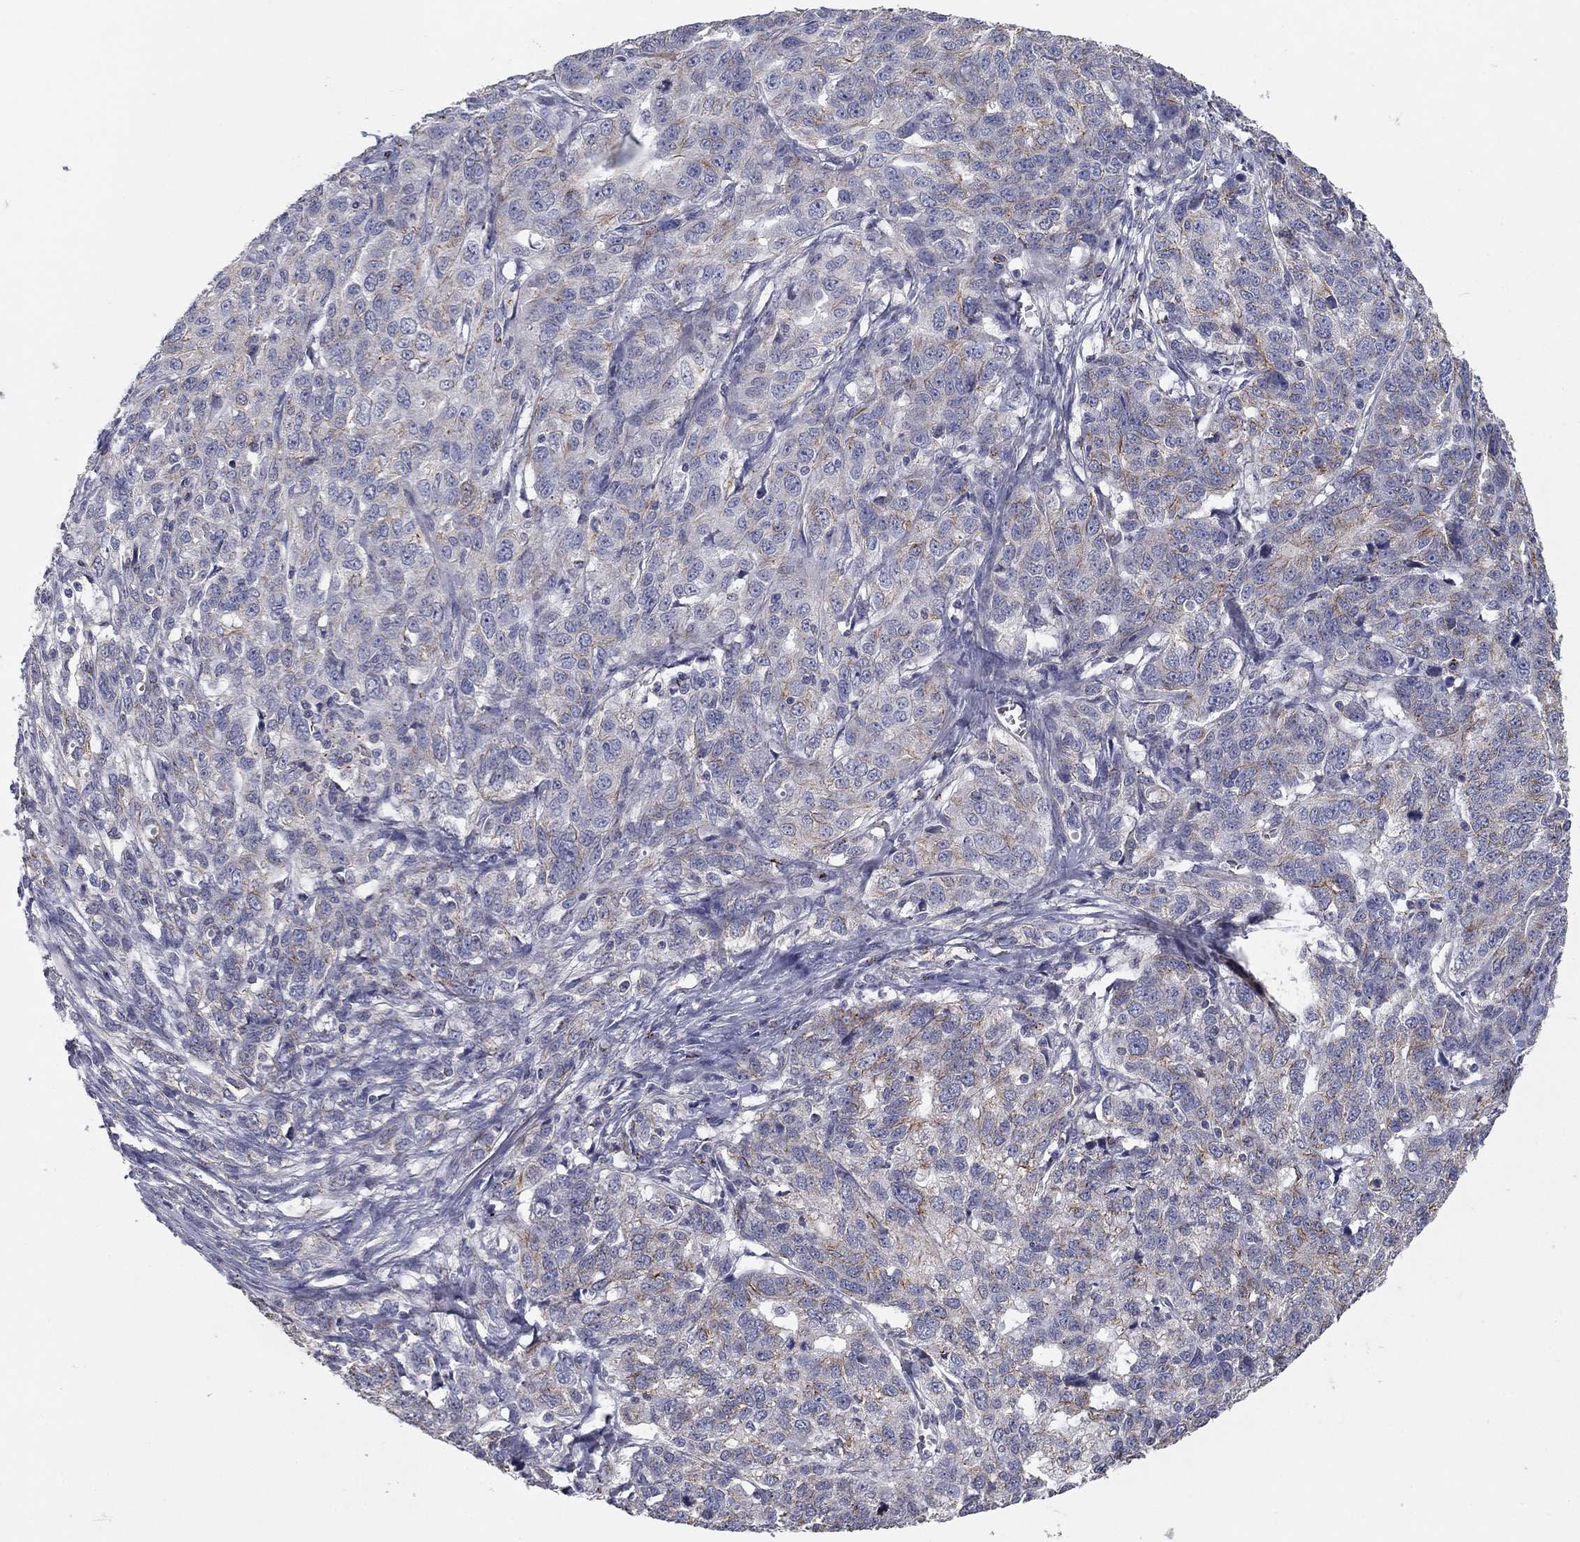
{"staining": {"intensity": "moderate", "quantity": "<25%", "location": "cytoplasmic/membranous"}, "tissue": "ovarian cancer", "cell_type": "Tumor cells", "image_type": "cancer", "snomed": [{"axis": "morphology", "description": "Cystadenocarcinoma, serous, NOS"}, {"axis": "topography", "description": "Ovary"}], "caption": "This micrograph demonstrates IHC staining of human serous cystadenocarcinoma (ovarian), with low moderate cytoplasmic/membranous positivity in about <25% of tumor cells.", "gene": "SEPTIN3", "patient": {"sex": "female", "age": 71}}